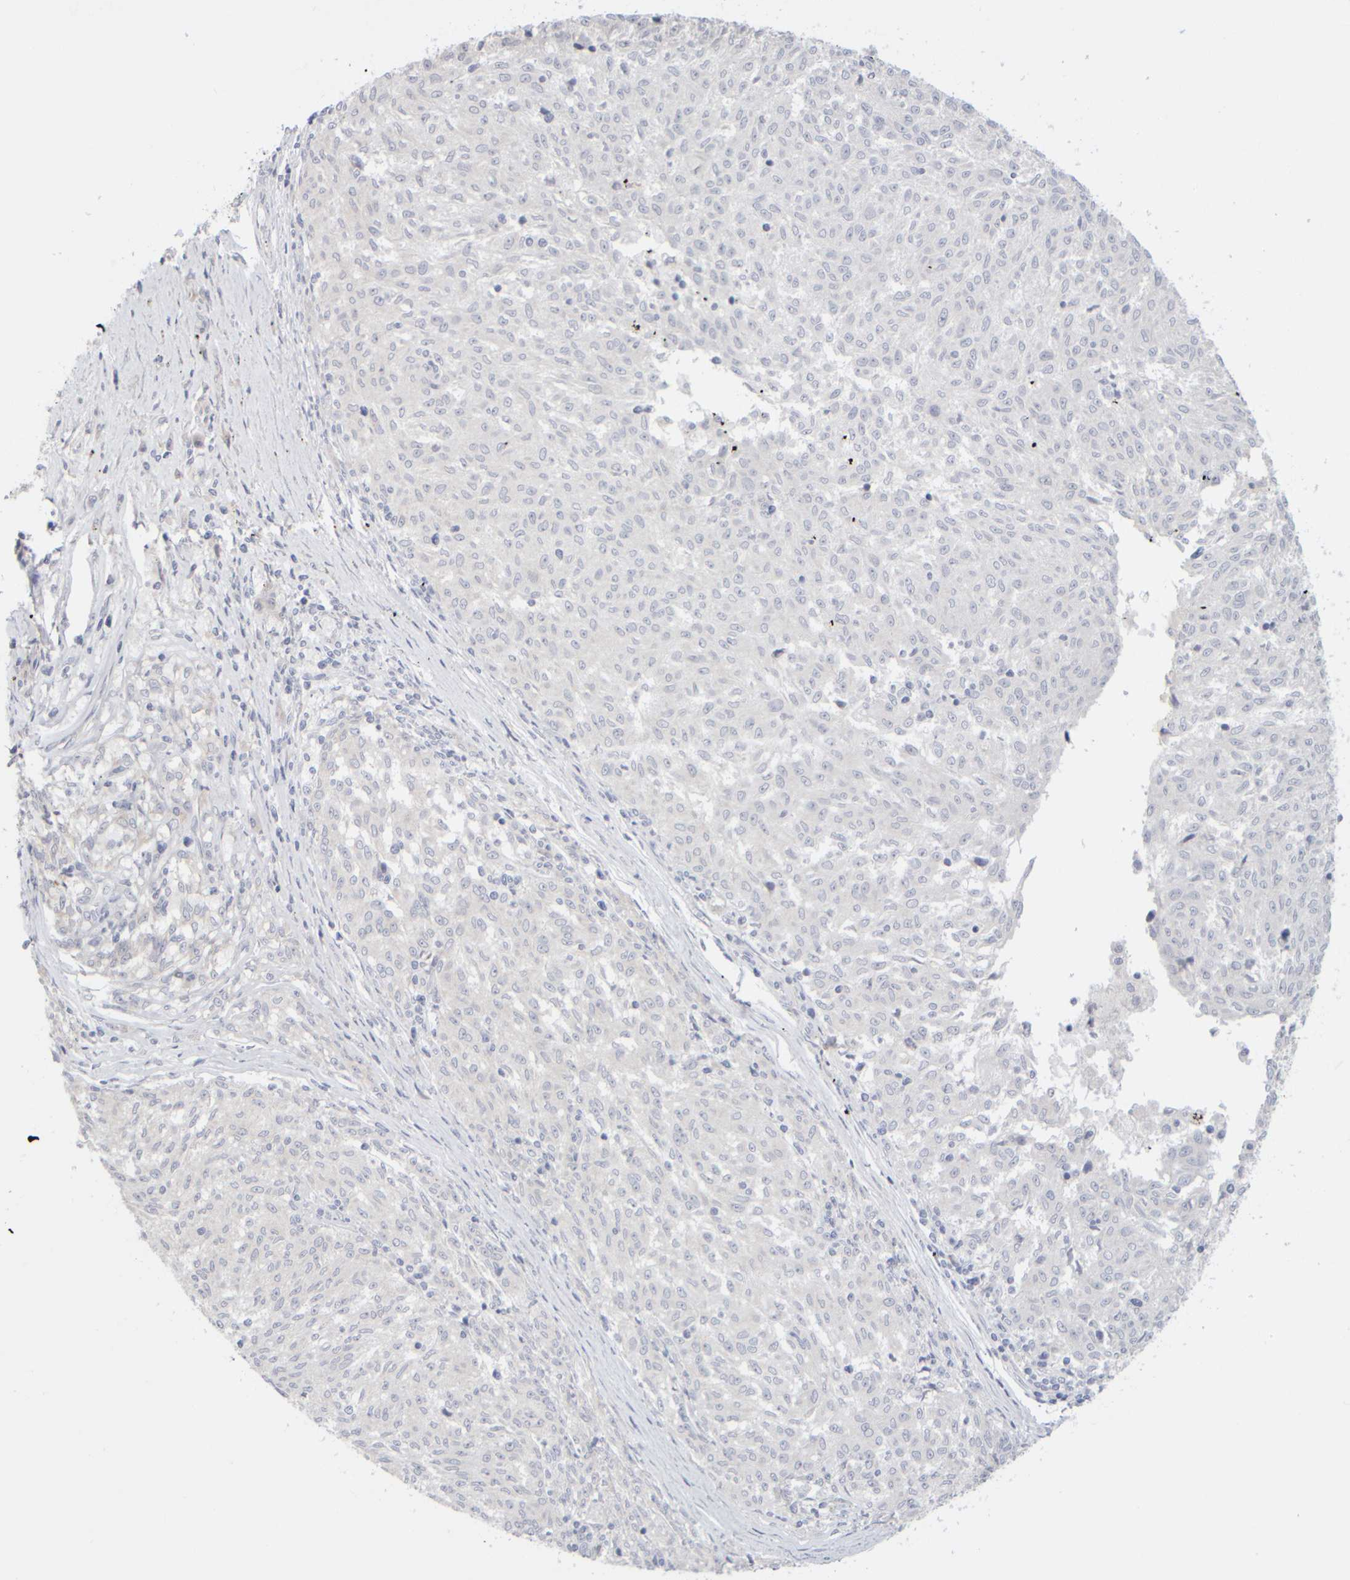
{"staining": {"intensity": "negative", "quantity": "none", "location": "none"}, "tissue": "melanoma", "cell_type": "Tumor cells", "image_type": "cancer", "snomed": [{"axis": "morphology", "description": "Malignant melanoma, NOS"}, {"axis": "topography", "description": "Skin"}], "caption": "This is an IHC photomicrograph of malignant melanoma. There is no staining in tumor cells.", "gene": "GOPC", "patient": {"sex": "female", "age": 72}}